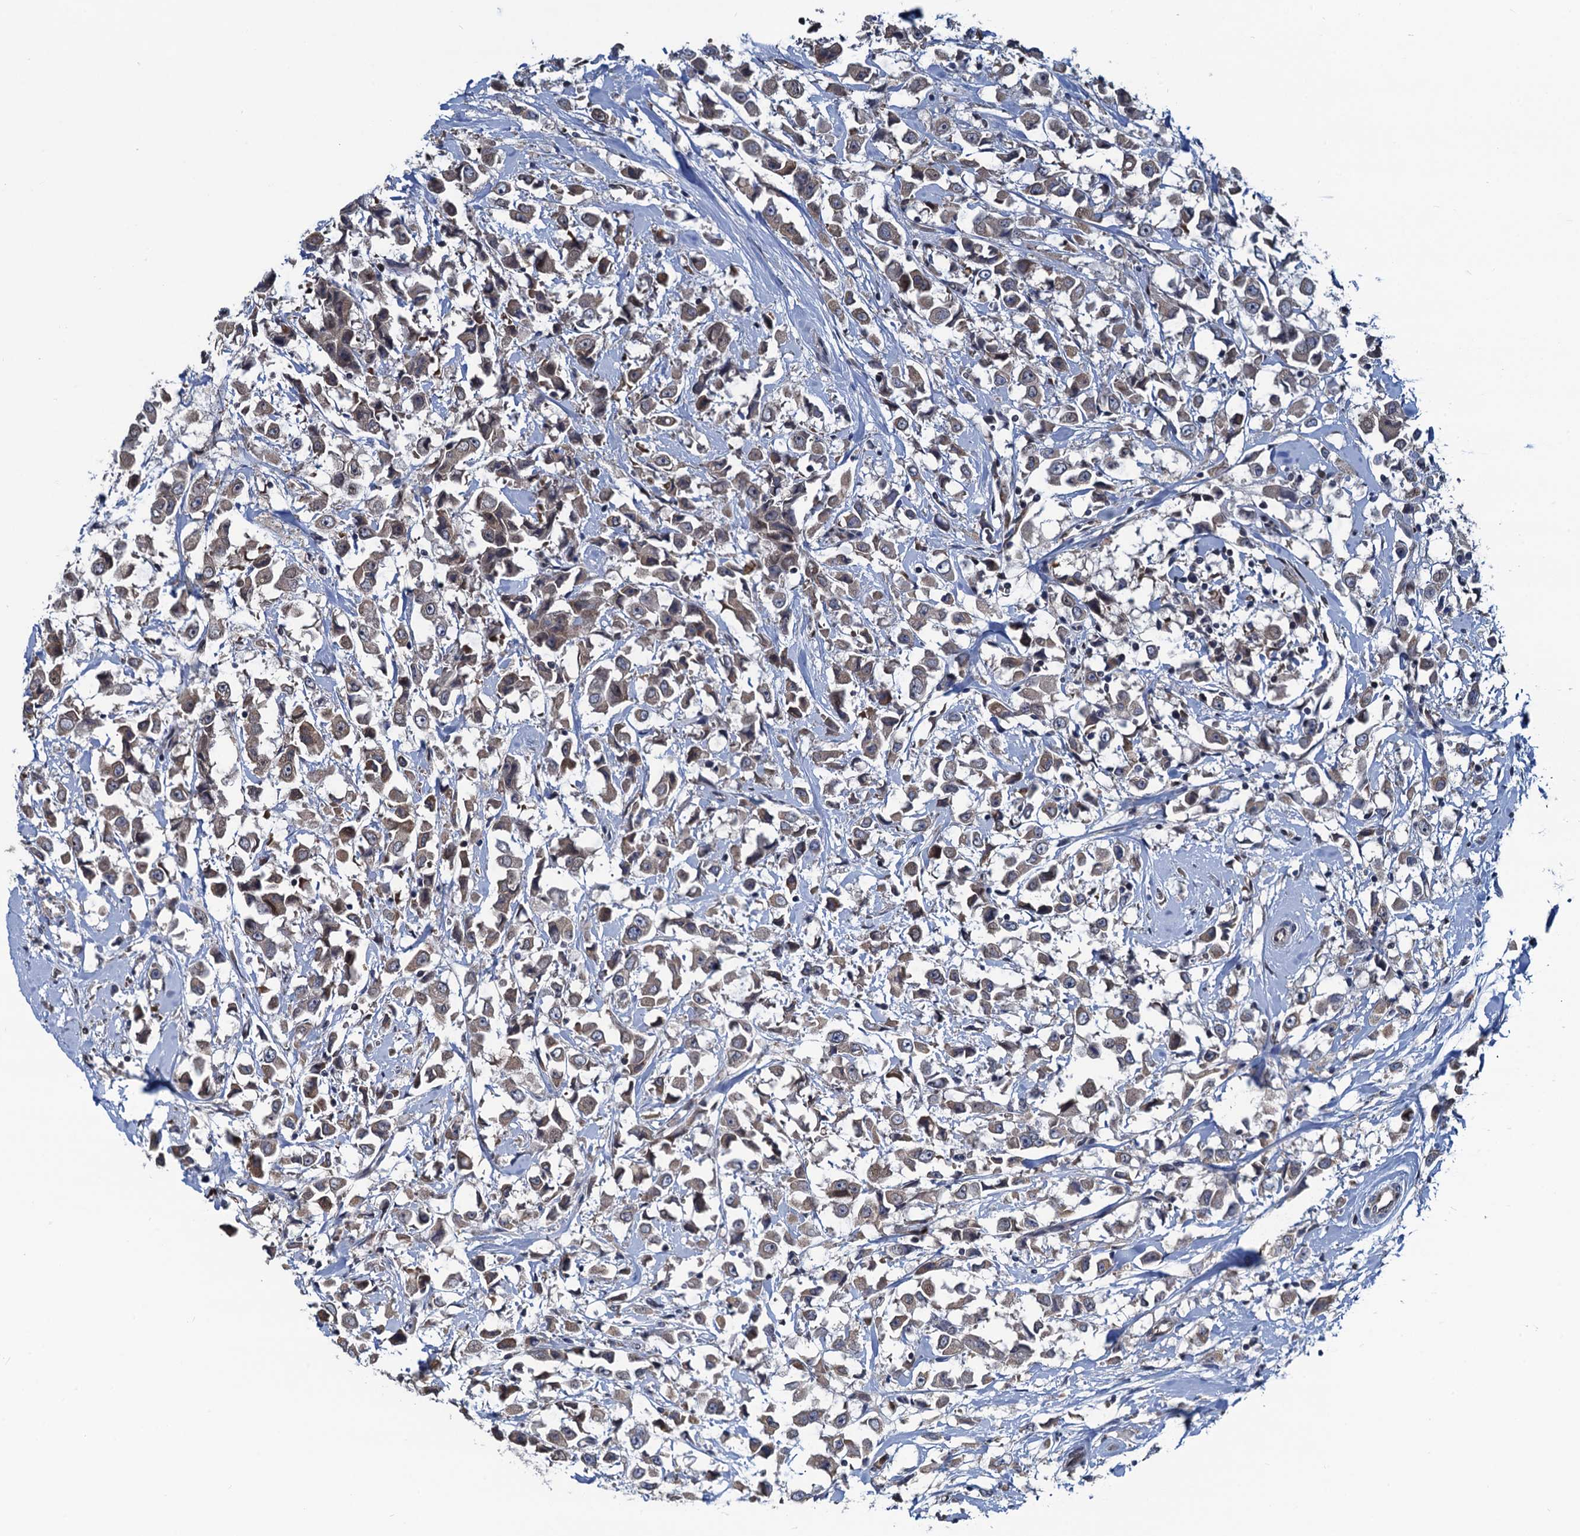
{"staining": {"intensity": "weak", "quantity": ">75%", "location": "cytoplasmic/membranous"}, "tissue": "breast cancer", "cell_type": "Tumor cells", "image_type": "cancer", "snomed": [{"axis": "morphology", "description": "Duct carcinoma"}, {"axis": "topography", "description": "Breast"}], "caption": "Immunohistochemical staining of human breast infiltrating ductal carcinoma displays weak cytoplasmic/membranous protein expression in approximately >75% of tumor cells.", "gene": "RNF125", "patient": {"sex": "female", "age": 61}}